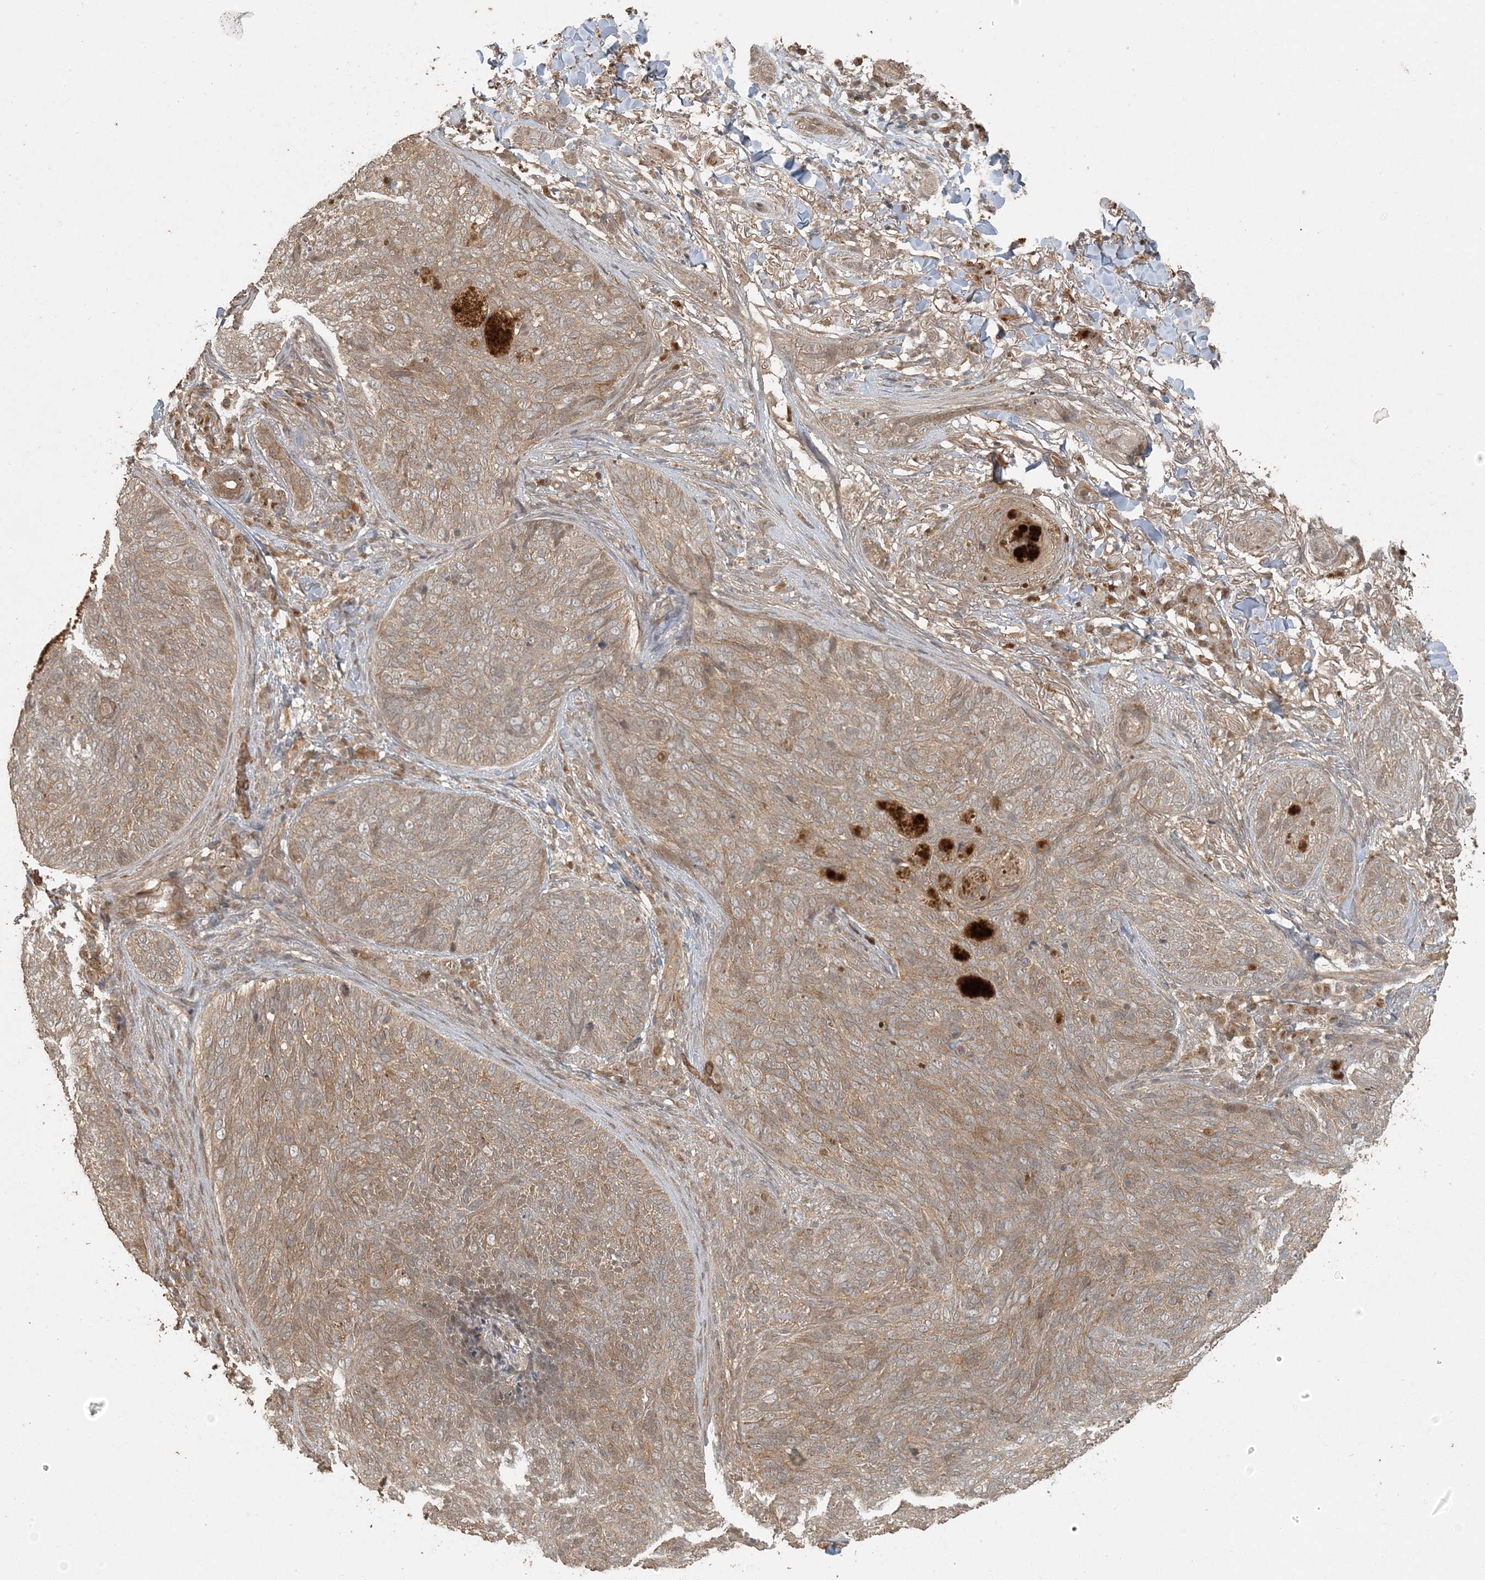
{"staining": {"intensity": "moderate", "quantity": ">75%", "location": "cytoplasmic/membranous"}, "tissue": "skin cancer", "cell_type": "Tumor cells", "image_type": "cancer", "snomed": [{"axis": "morphology", "description": "Basal cell carcinoma"}, {"axis": "topography", "description": "Skin"}], "caption": "A brown stain highlights moderate cytoplasmic/membranous expression of a protein in human skin basal cell carcinoma tumor cells.", "gene": "AK9", "patient": {"sex": "male", "age": 85}}